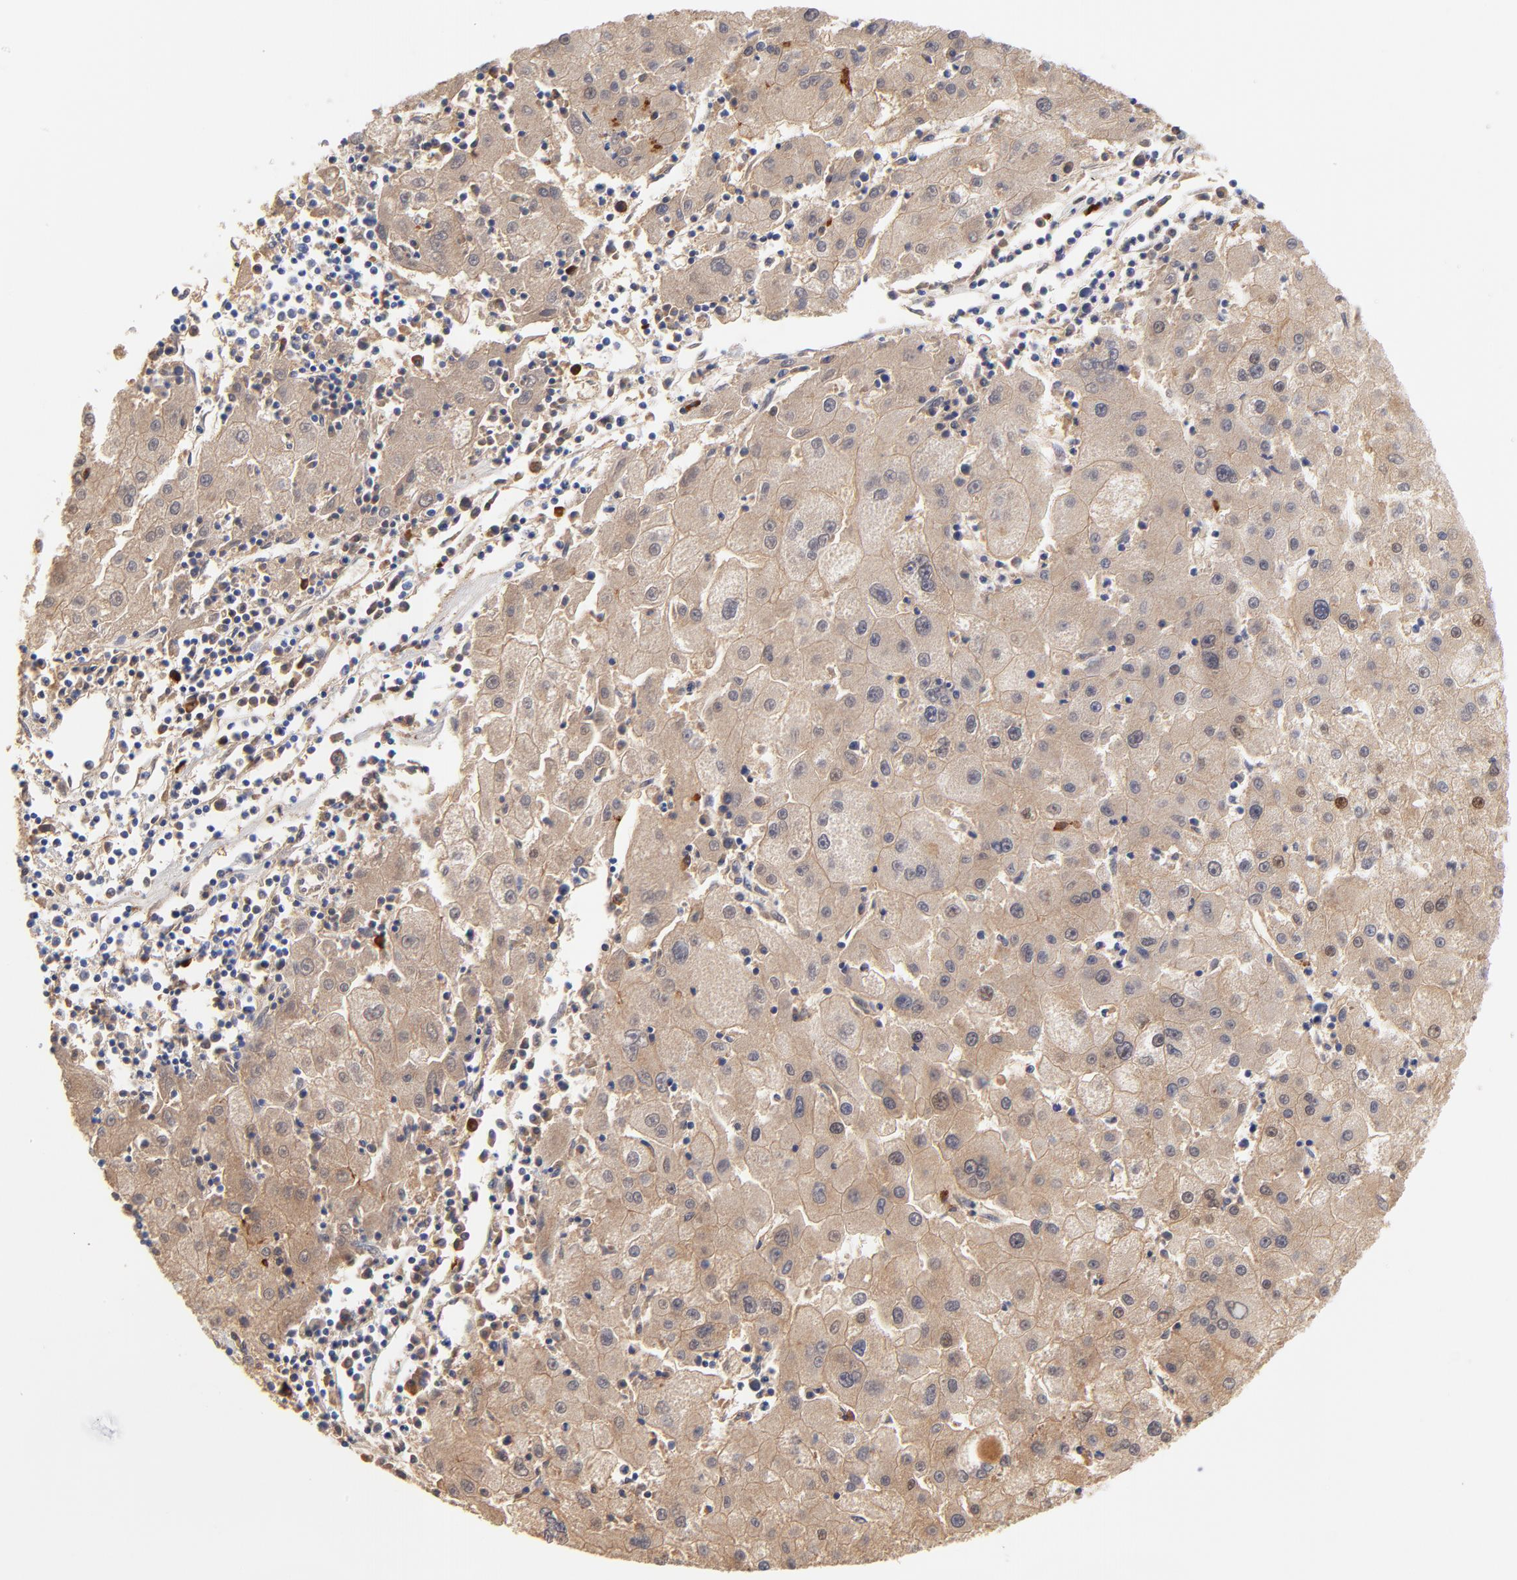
{"staining": {"intensity": "weak", "quantity": ">75%", "location": "cytoplasmic/membranous"}, "tissue": "liver cancer", "cell_type": "Tumor cells", "image_type": "cancer", "snomed": [{"axis": "morphology", "description": "Carcinoma, Hepatocellular, NOS"}, {"axis": "topography", "description": "Liver"}], "caption": "Tumor cells display low levels of weak cytoplasmic/membranous staining in about >75% of cells in human liver hepatocellular carcinoma.", "gene": "IGLV3-10", "patient": {"sex": "male", "age": 72}}